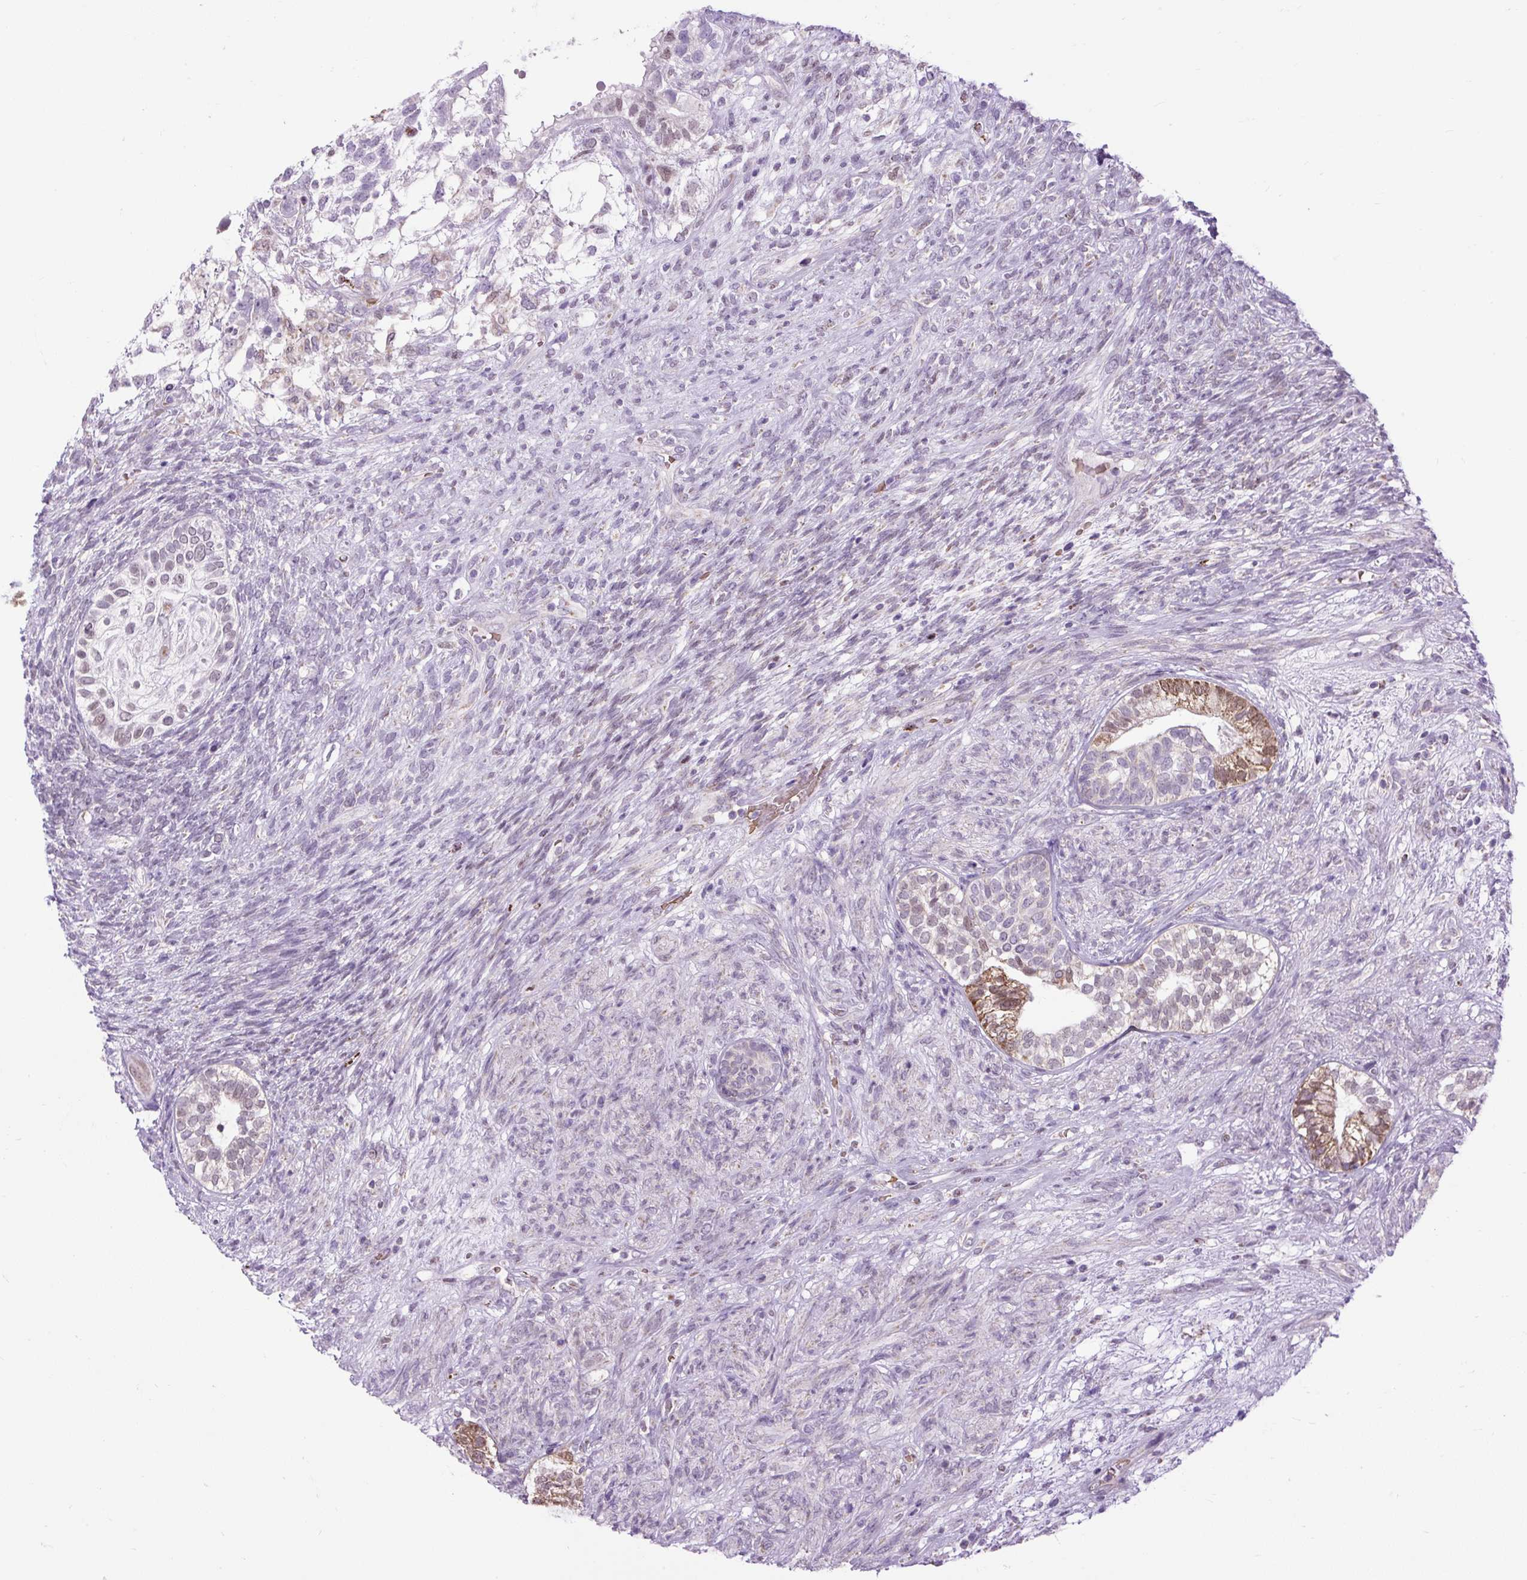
{"staining": {"intensity": "moderate", "quantity": "25%-75%", "location": "cytoplasmic/membranous,nuclear"}, "tissue": "testis cancer", "cell_type": "Tumor cells", "image_type": "cancer", "snomed": [{"axis": "morphology", "description": "Seminoma, NOS"}, {"axis": "morphology", "description": "Carcinoma, Embryonal, NOS"}, {"axis": "topography", "description": "Testis"}], "caption": "Protein staining exhibits moderate cytoplasmic/membranous and nuclear staining in approximately 25%-75% of tumor cells in seminoma (testis).", "gene": "SCO2", "patient": {"sex": "male", "age": 41}}